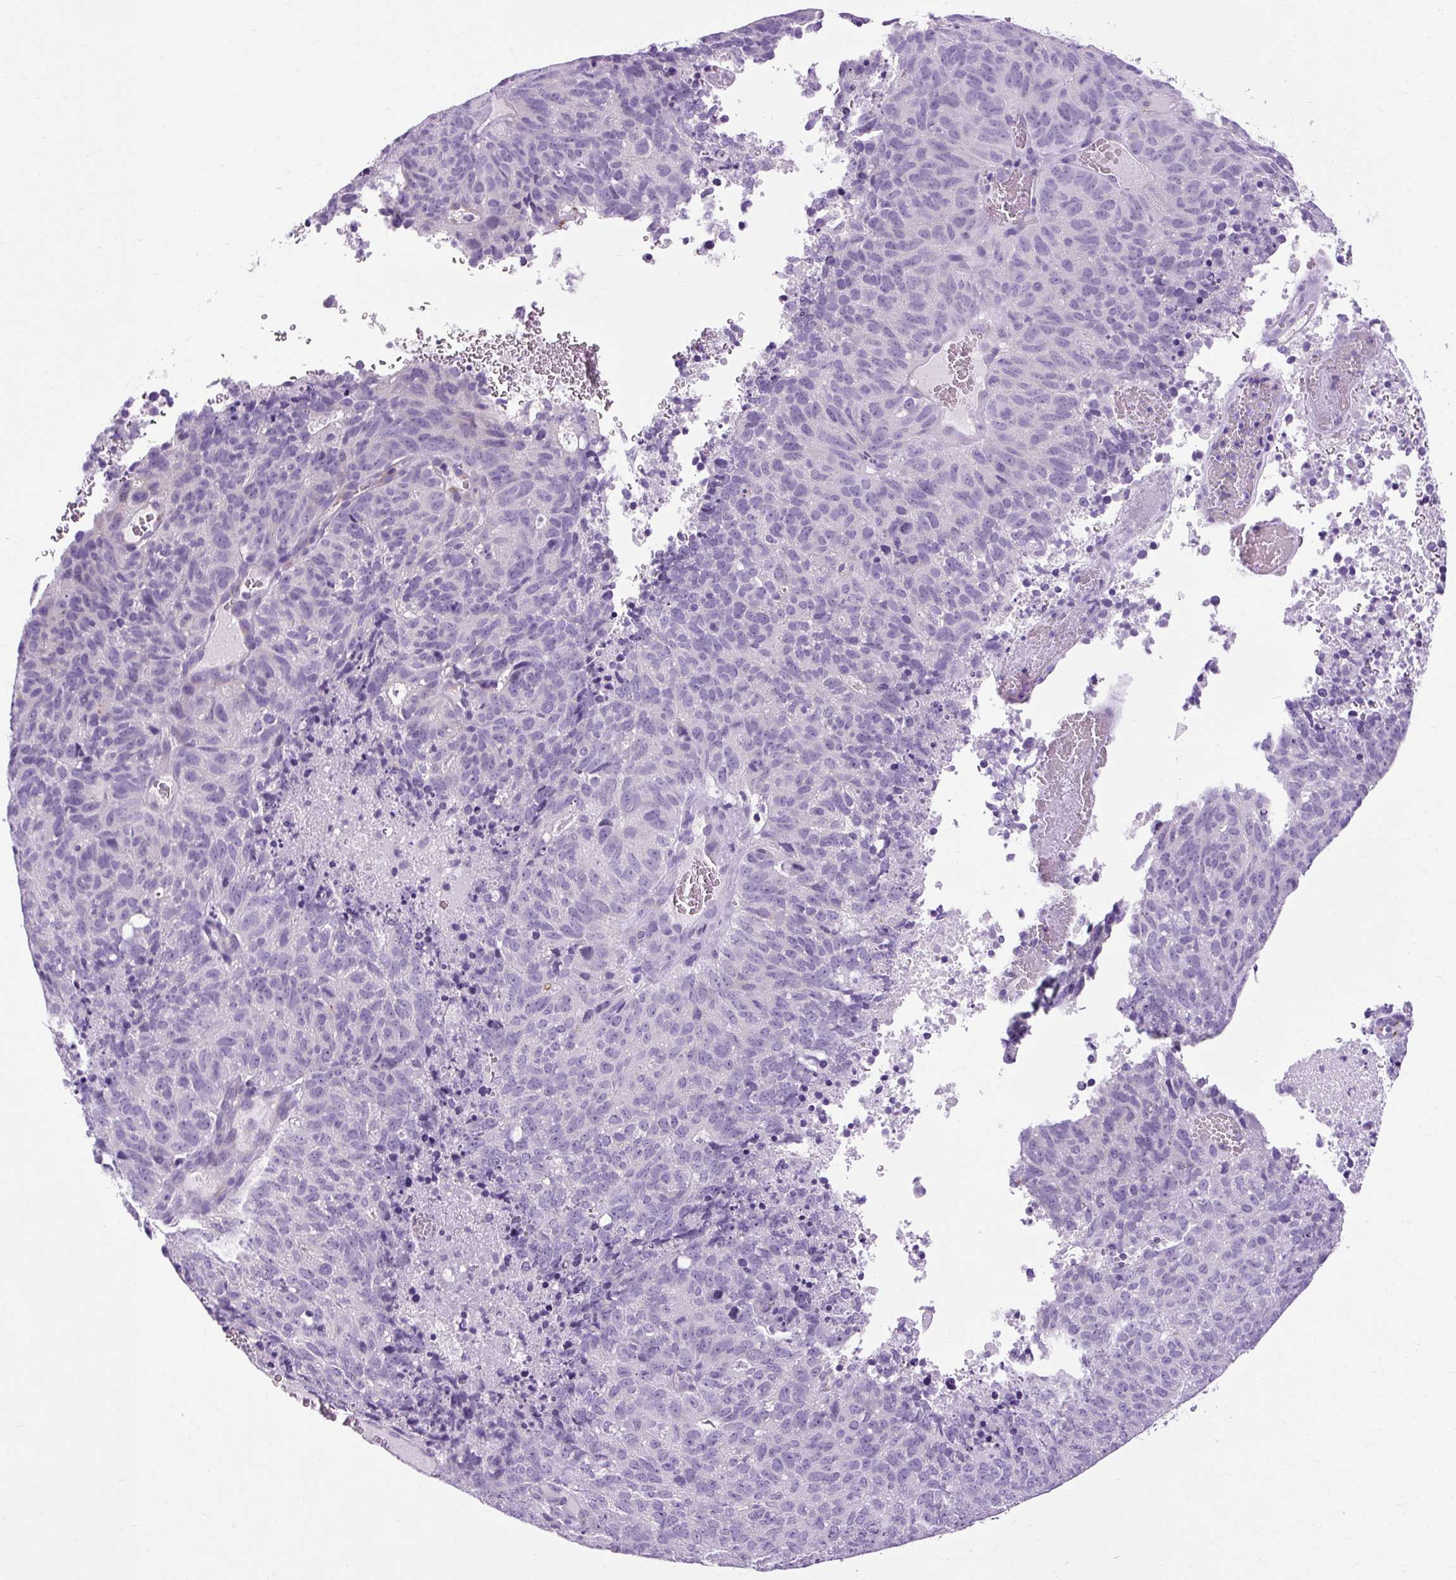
{"staining": {"intensity": "negative", "quantity": "none", "location": "none"}, "tissue": "cervical cancer", "cell_type": "Tumor cells", "image_type": "cancer", "snomed": [{"axis": "morphology", "description": "Adenocarcinoma, NOS"}, {"axis": "topography", "description": "Cervix"}], "caption": "There is no significant staining in tumor cells of cervical cancer.", "gene": "B3GNT4", "patient": {"sex": "female", "age": 38}}